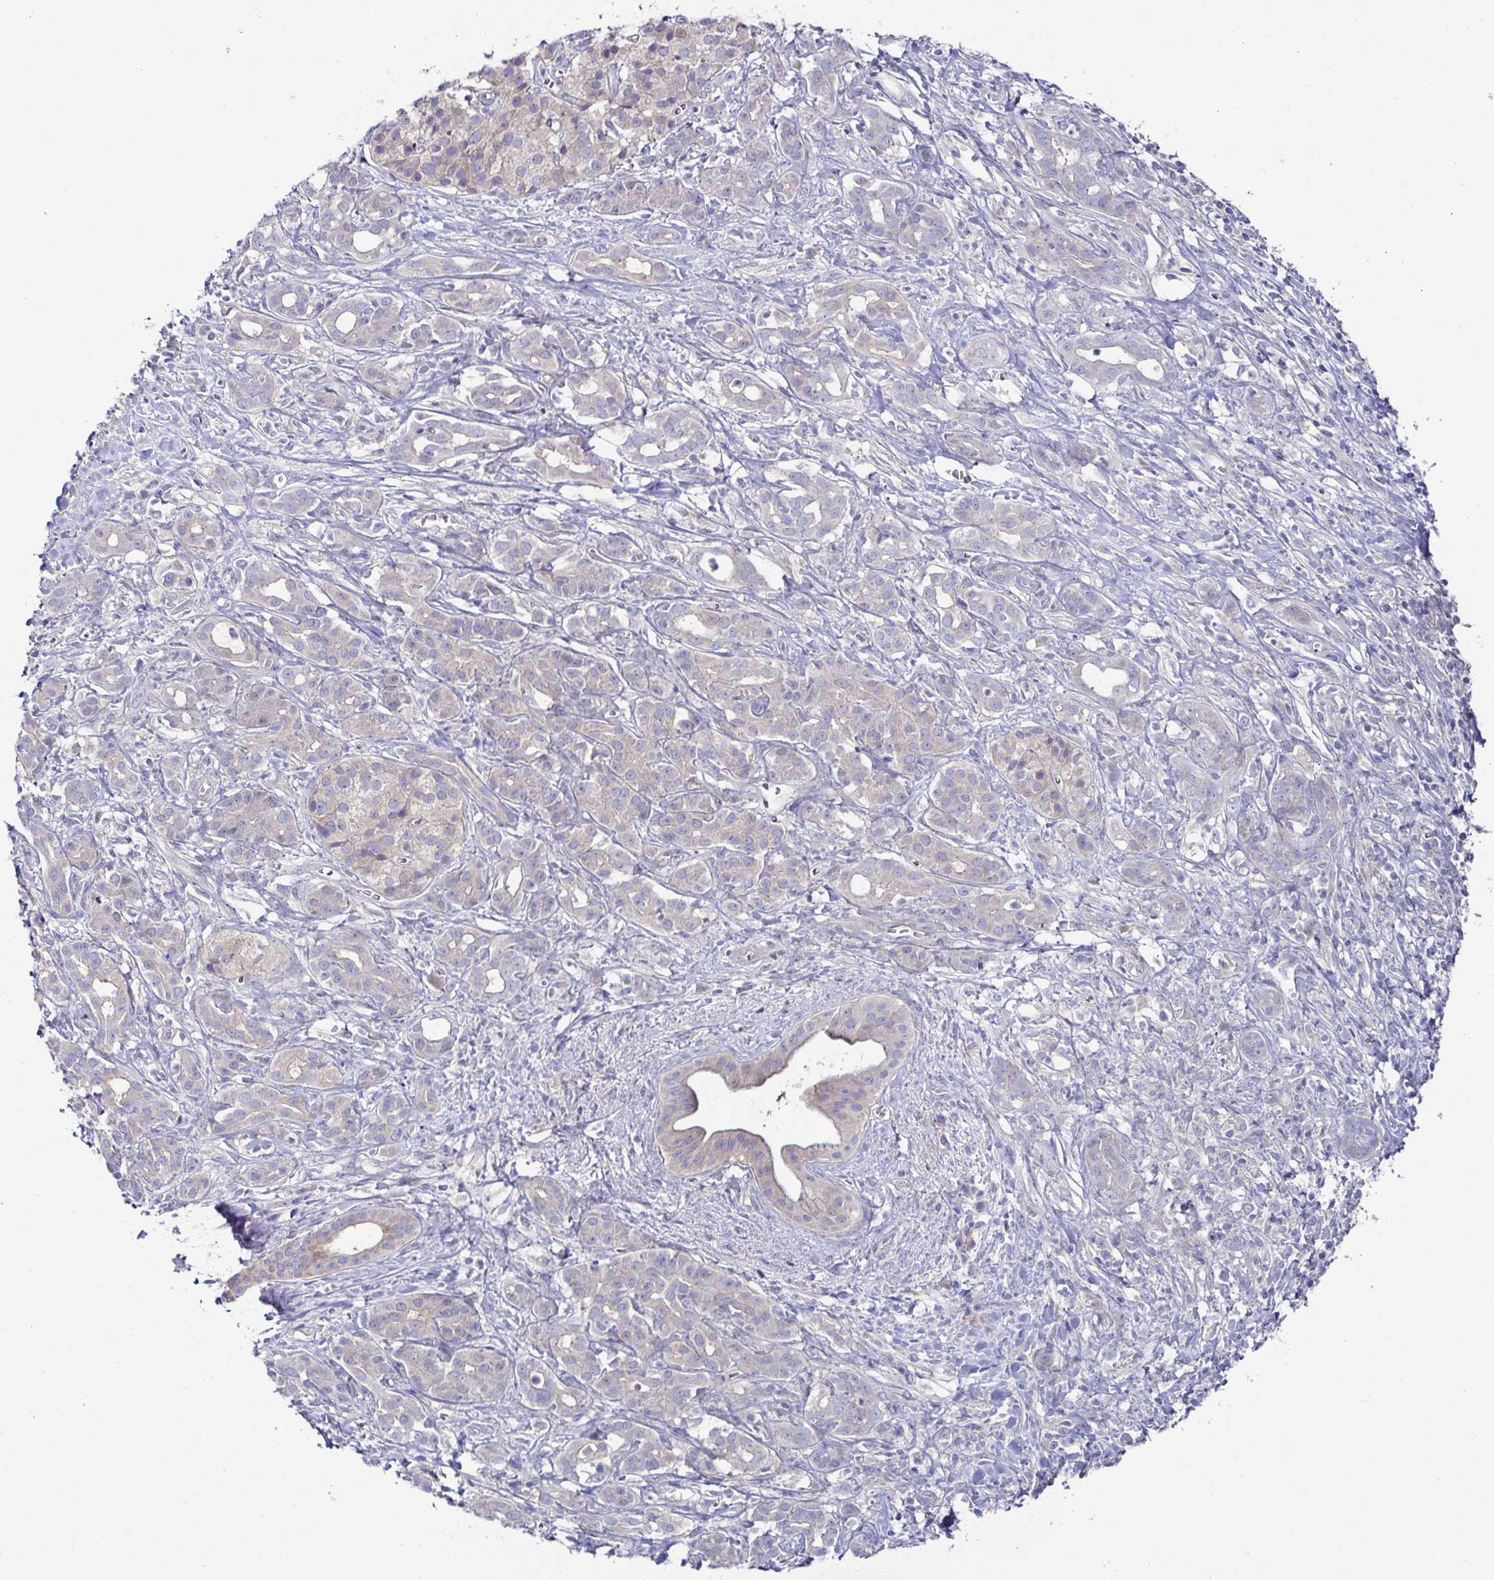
{"staining": {"intensity": "weak", "quantity": "<25%", "location": "cytoplasmic/membranous"}, "tissue": "pancreatic cancer", "cell_type": "Tumor cells", "image_type": "cancer", "snomed": [{"axis": "morphology", "description": "Adenocarcinoma, NOS"}, {"axis": "topography", "description": "Pancreas"}], "caption": "This histopathology image is of pancreatic cancer stained with IHC to label a protein in brown with the nuclei are counter-stained blue. There is no expression in tumor cells.", "gene": "CFAP97D1", "patient": {"sex": "male", "age": 61}}